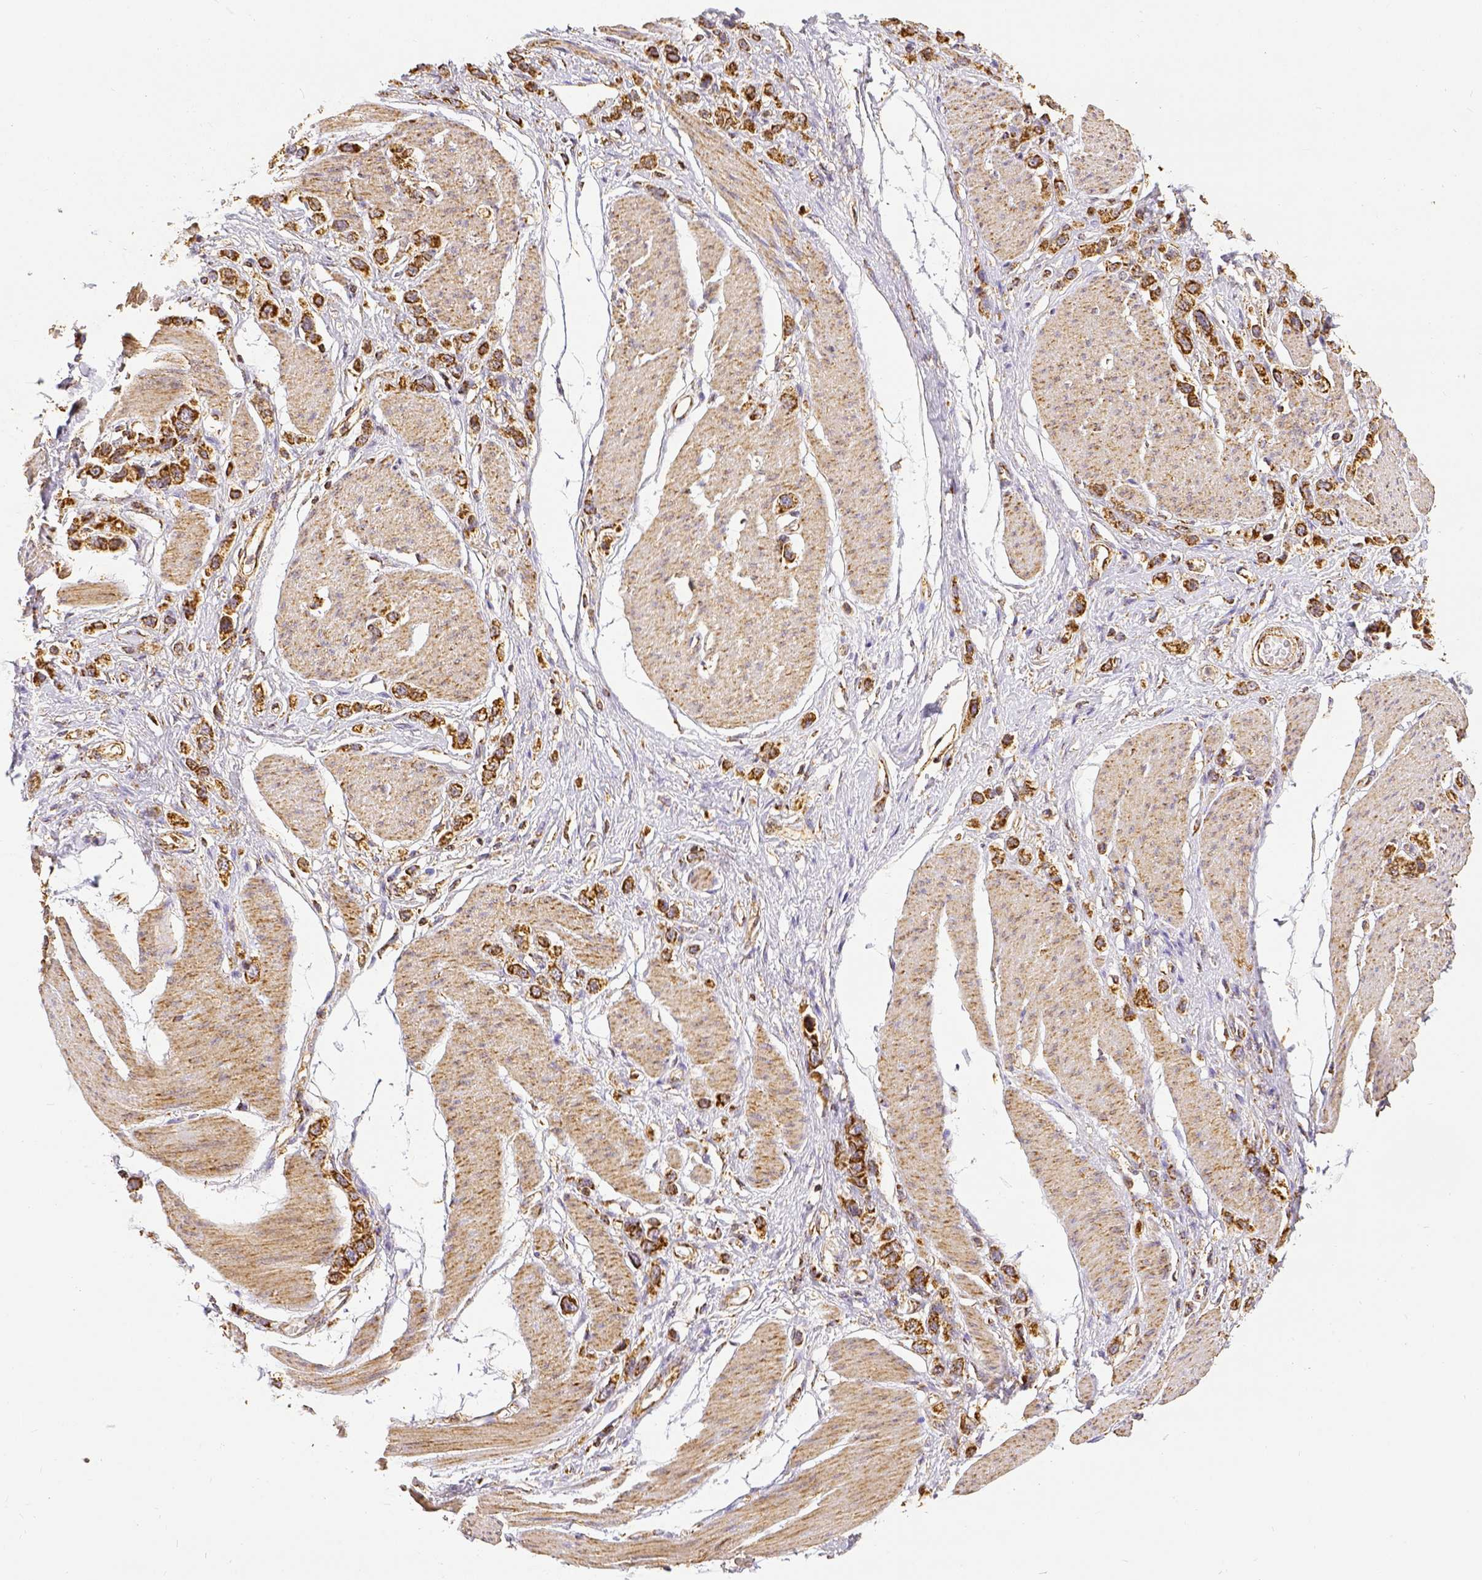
{"staining": {"intensity": "strong", "quantity": ">75%", "location": "cytoplasmic/membranous"}, "tissue": "stomach cancer", "cell_type": "Tumor cells", "image_type": "cancer", "snomed": [{"axis": "morphology", "description": "Adenocarcinoma, NOS"}, {"axis": "topography", "description": "Stomach"}], "caption": "Stomach cancer stained with DAB (3,3'-diaminobenzidine) IHC demonstrates high levels of strong cytoplasmic/membranous expression in approximately >75% of tumor cells. The staining was performed using DAB to visualize the protein expression in brown, while the nuclei were stained in blue with hematoxylin (Magnification: 20x).", "gene": "SDHB", "patient": {"sex": "female", "age": 65}}